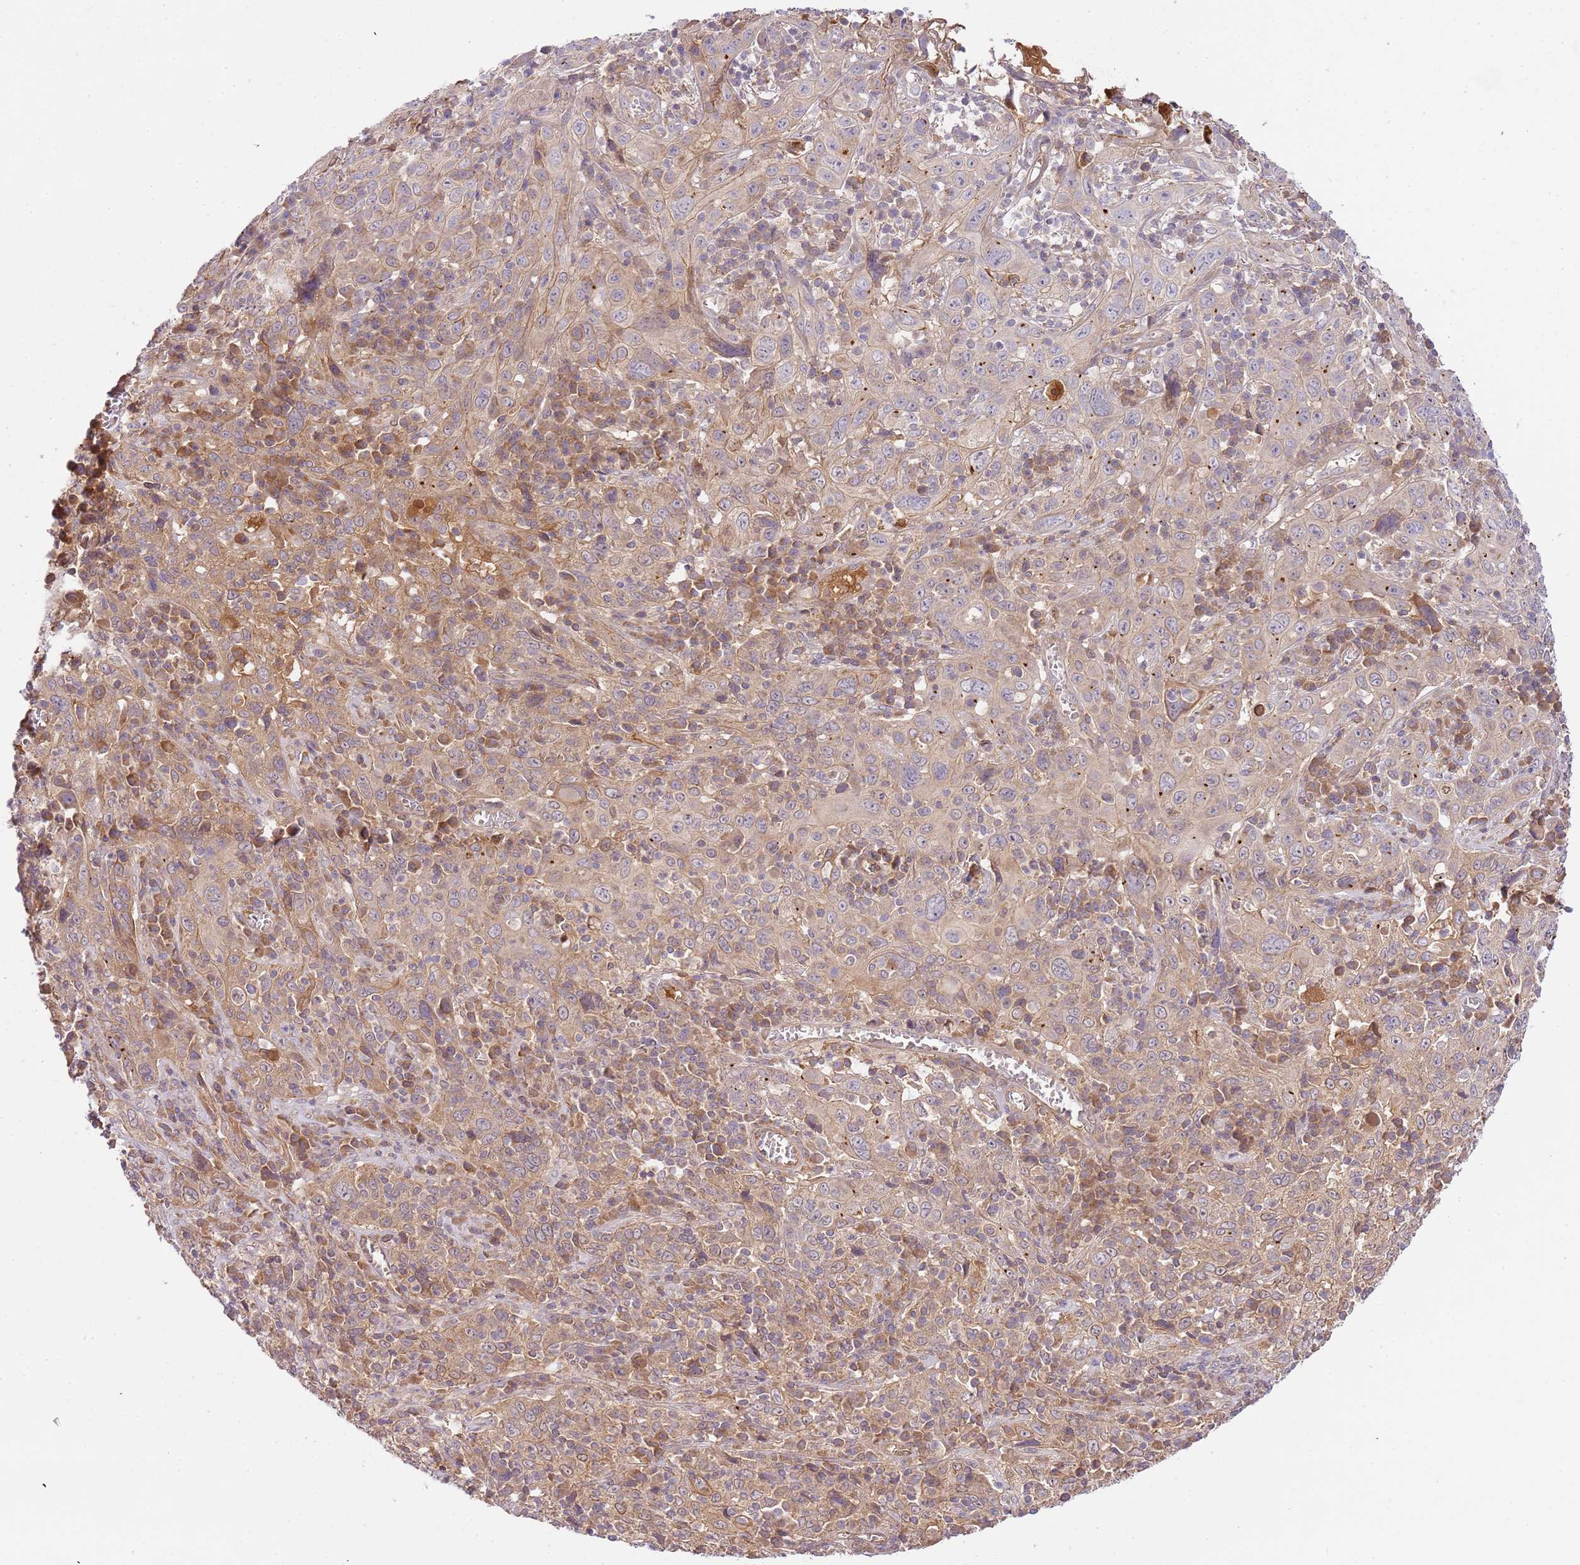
{"staining": {"intensity": "weak", "quantity": ">75%", "location": "cytoplasmic/membranous"}, "tissue": "cervical cancer", "cell_type": "Tumor cells", "image_type": "cancer", "snomed": [{"axis": "morphology", "description": "Squamous cell carcinoma, NOS"}, {"axis": "topography", "description": "Cervix"}], "caption": "Immunohistochemistry histopathology image of neoplastic tissue: human cervical squamous cell carcinoma stained using immunohistochemistry (IHC) exhibits low levels of weak protein expression localized specifically in the cytoplasmic/membranous of tumor cells, appearing as a cytoplasmic/membranous brown color.", "gene": "C8G", "patient": {"sex": "female", "age": 46}}